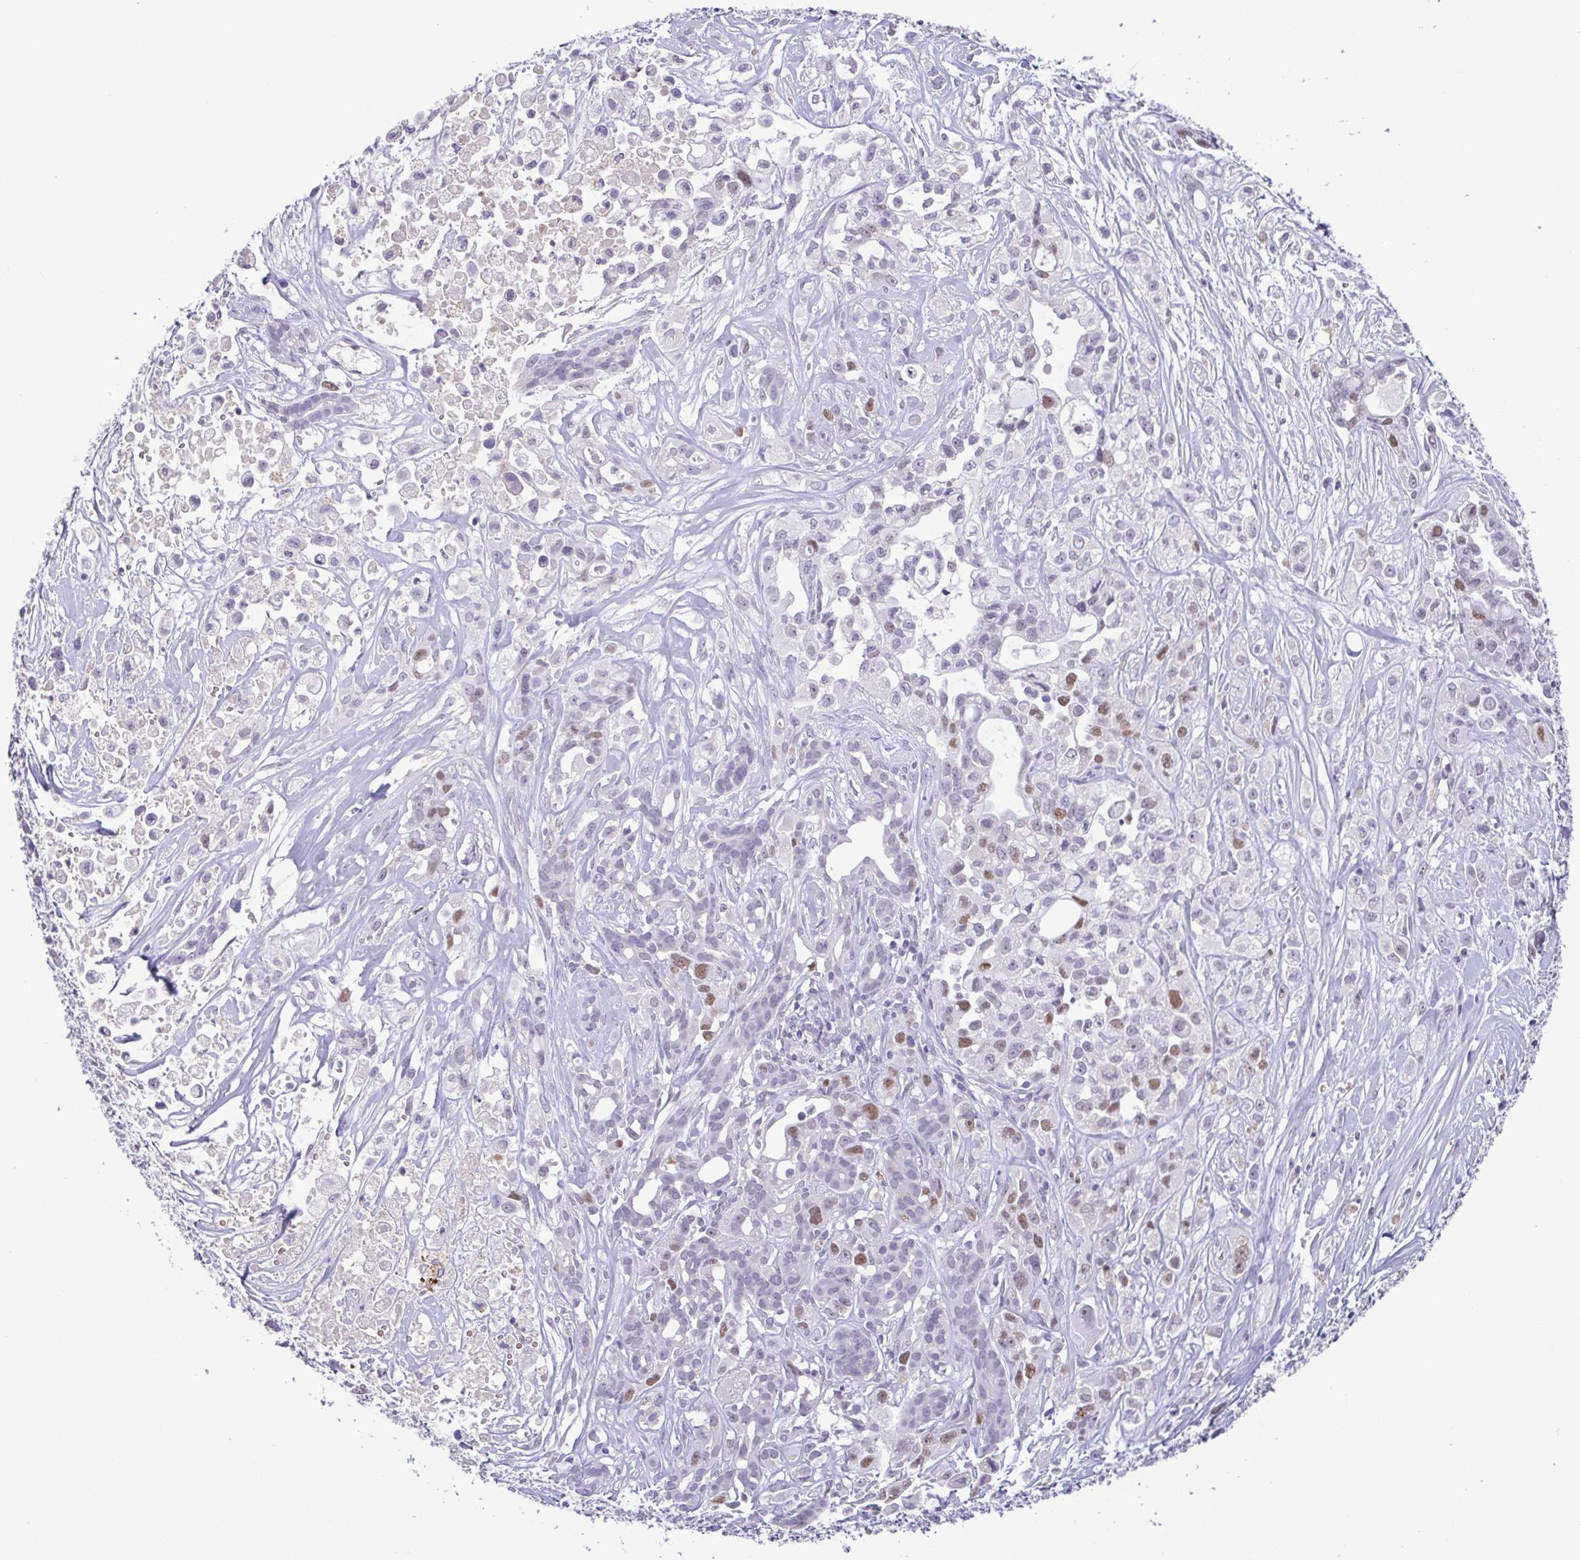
{"staining": {"intensity": "weak", "quantity": "<25%", "location": "nuclear"}, "tissue": "pancreatic cancer", "cell_type": "Tumor cells", "image_type": "cancer", "snomed": [{"axis": "morphology", "description": "Adenocarcinoma, NOS"}, {"axis": "topography", "description": "Pancreas"}], "caption": "Tumor cells are negative for brown protein staining in pancreatic cancer.", "gene": "TIPIN", "patient": {"sex": "male", "age": 44}}